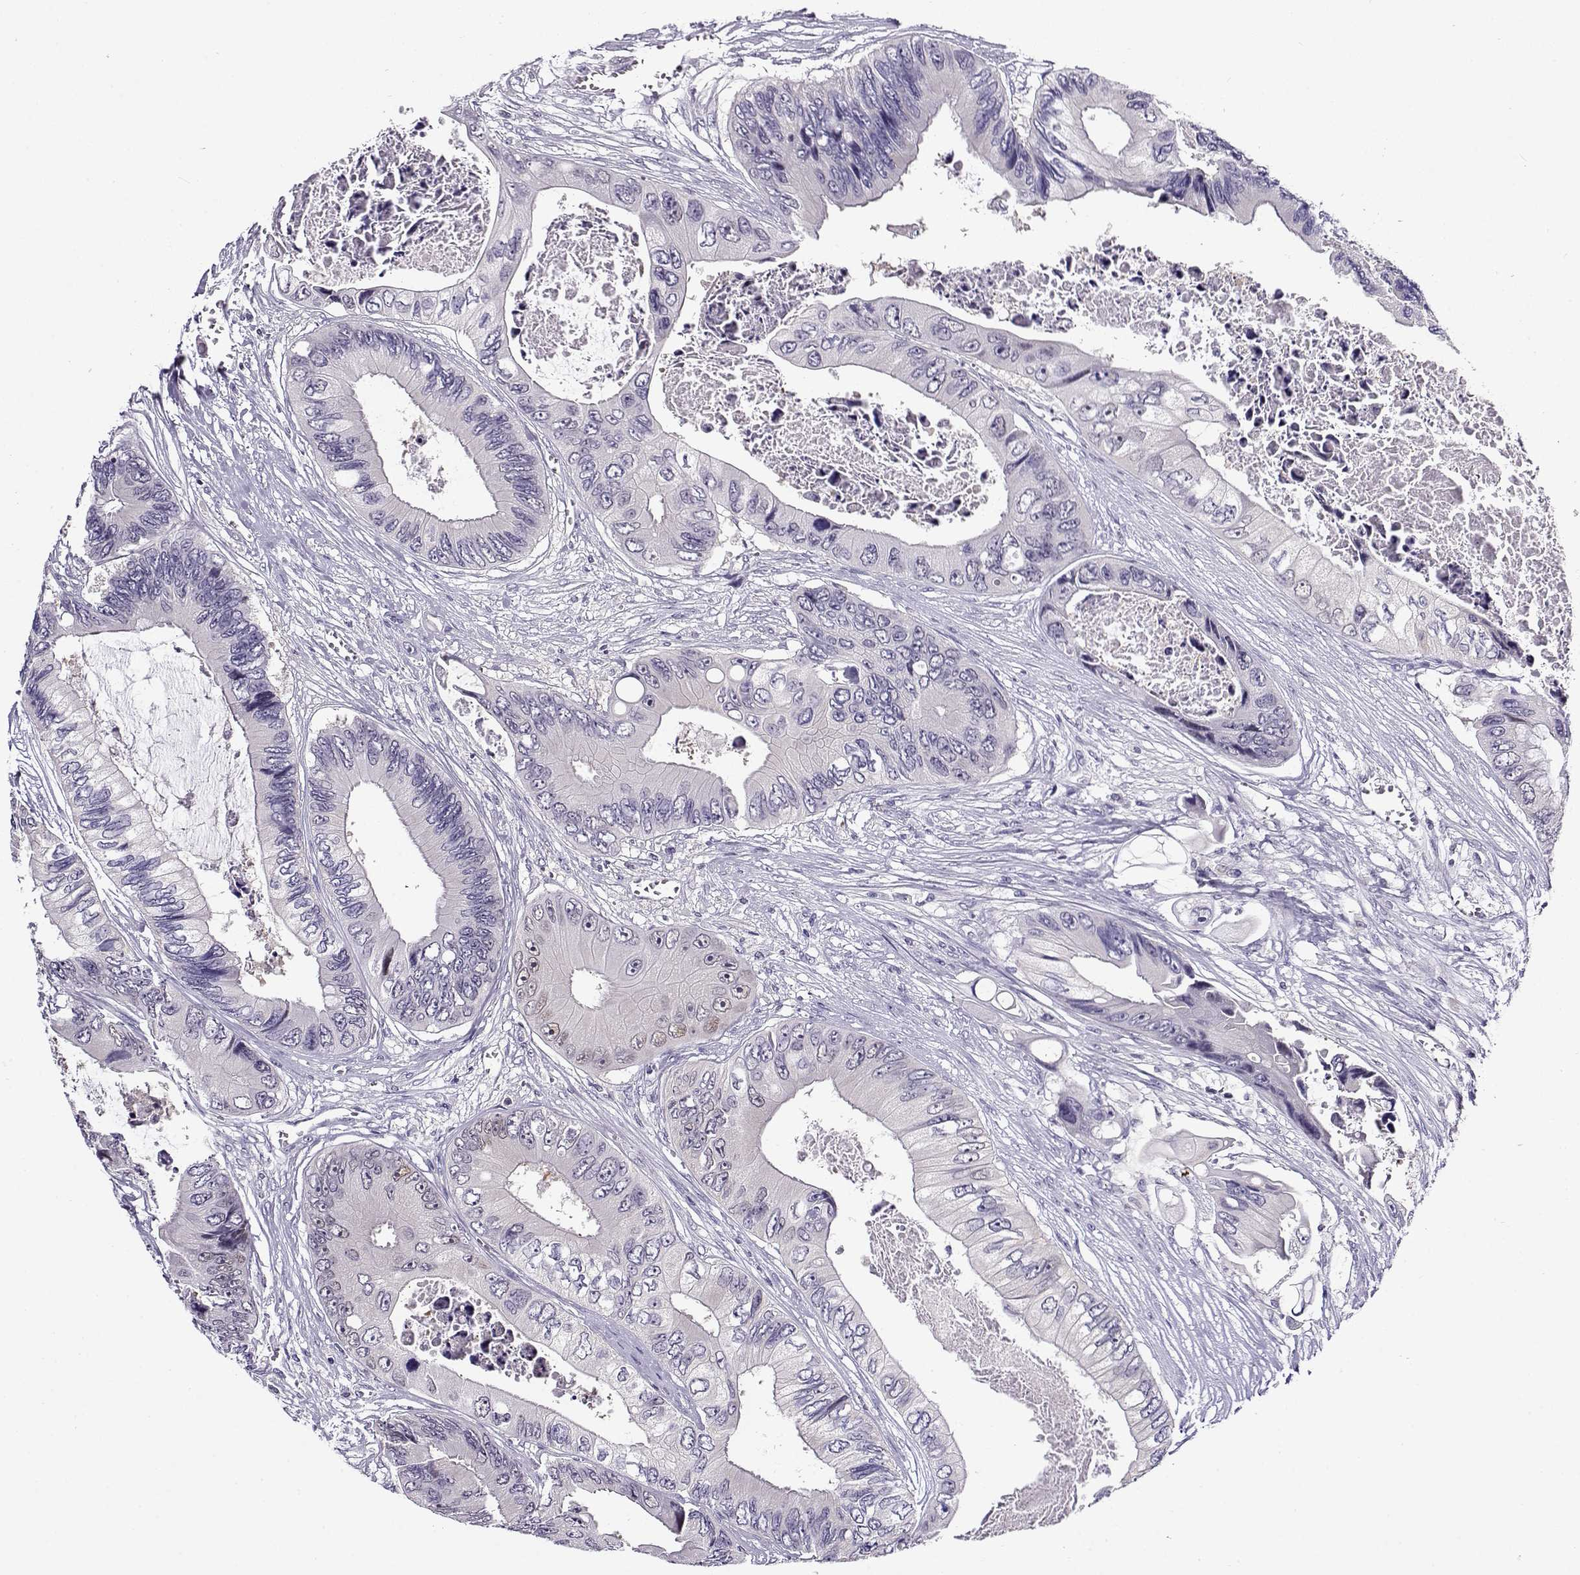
{"staining": {"intensity": "negative", "quantity": "none", "location": "none"}, "tissue": "colorectal cancer", "cell_type": "Tumor cells", "image_type": "cancer", "snomed": [{"axis": "morphology", "description": "Adenocarcinoma, NOS"}, {"axis": "topography", "description": "Rectum"}], "caption": "Immunohistochemistry (IHC) micrograph of neoplastic tissue: human colorectal cancer (adenocarcinoma) stained with DAB (3,3'-diaminobenzidine) shows no significant protein positivity in tumor cells.", "gene": "FEZF1", "patient": {"sex": "male", "age": 63}}